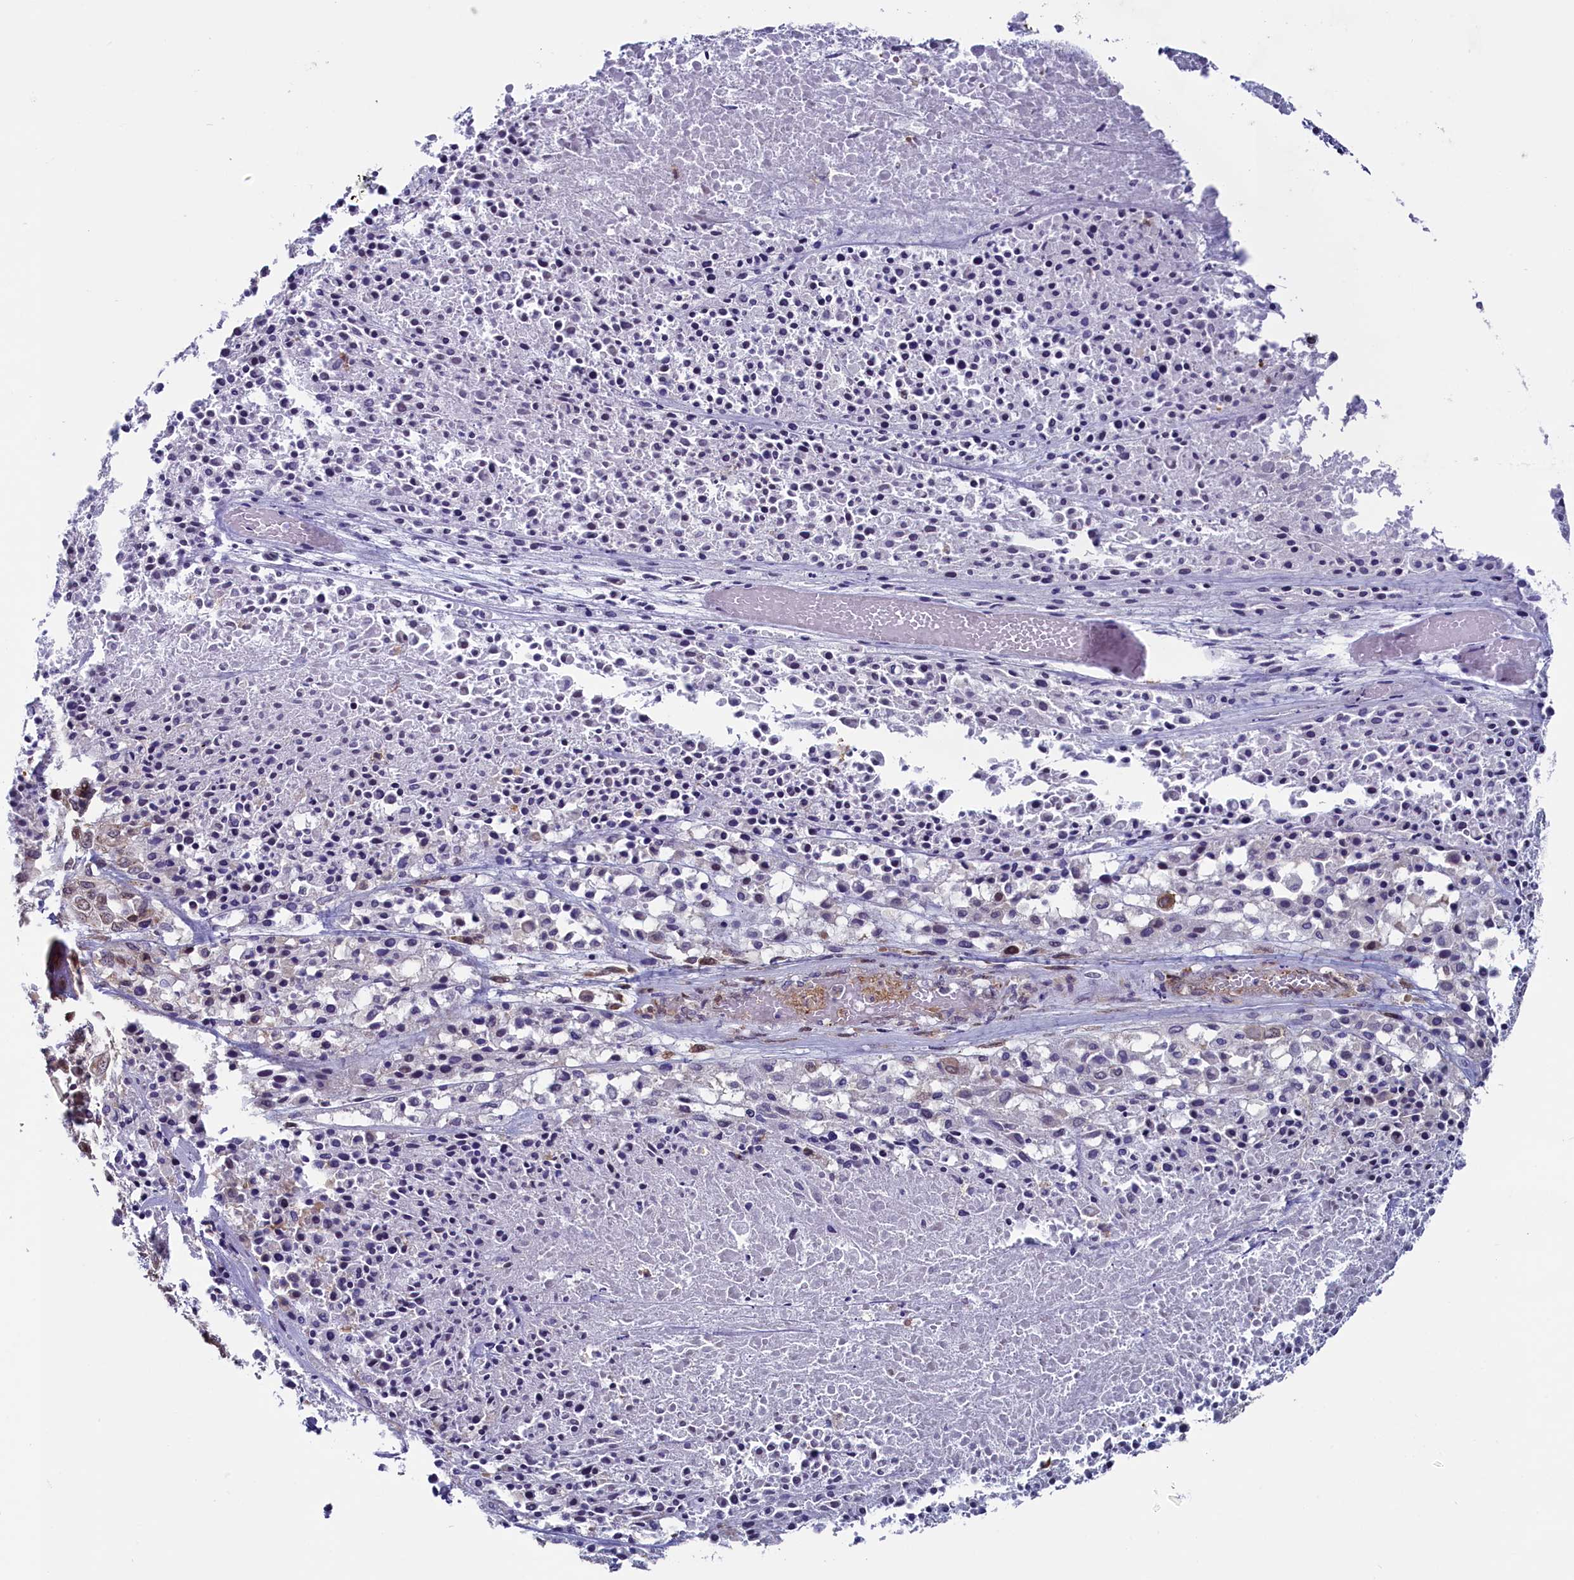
{"staining": {"intensity": "weak", "quantity": "<25%", "location": "nuclear"}, "tissue": "melanoma", "cell_type": "Tumor cells", "image_type": "cancer", "snomed": [{"axis": "morphology", "description": "Malignant melanoma, Metastatic site"}, {"axis": "topography", "description": "Skin"}], "caption": "This is an immunohistochemistry (IHC) histopathology image of malignant melanoma (metastatic site). There is no positivity in tumor cells.", "gene": "CIAPIN1", "patient": {"sex": "female", "age": 81}}